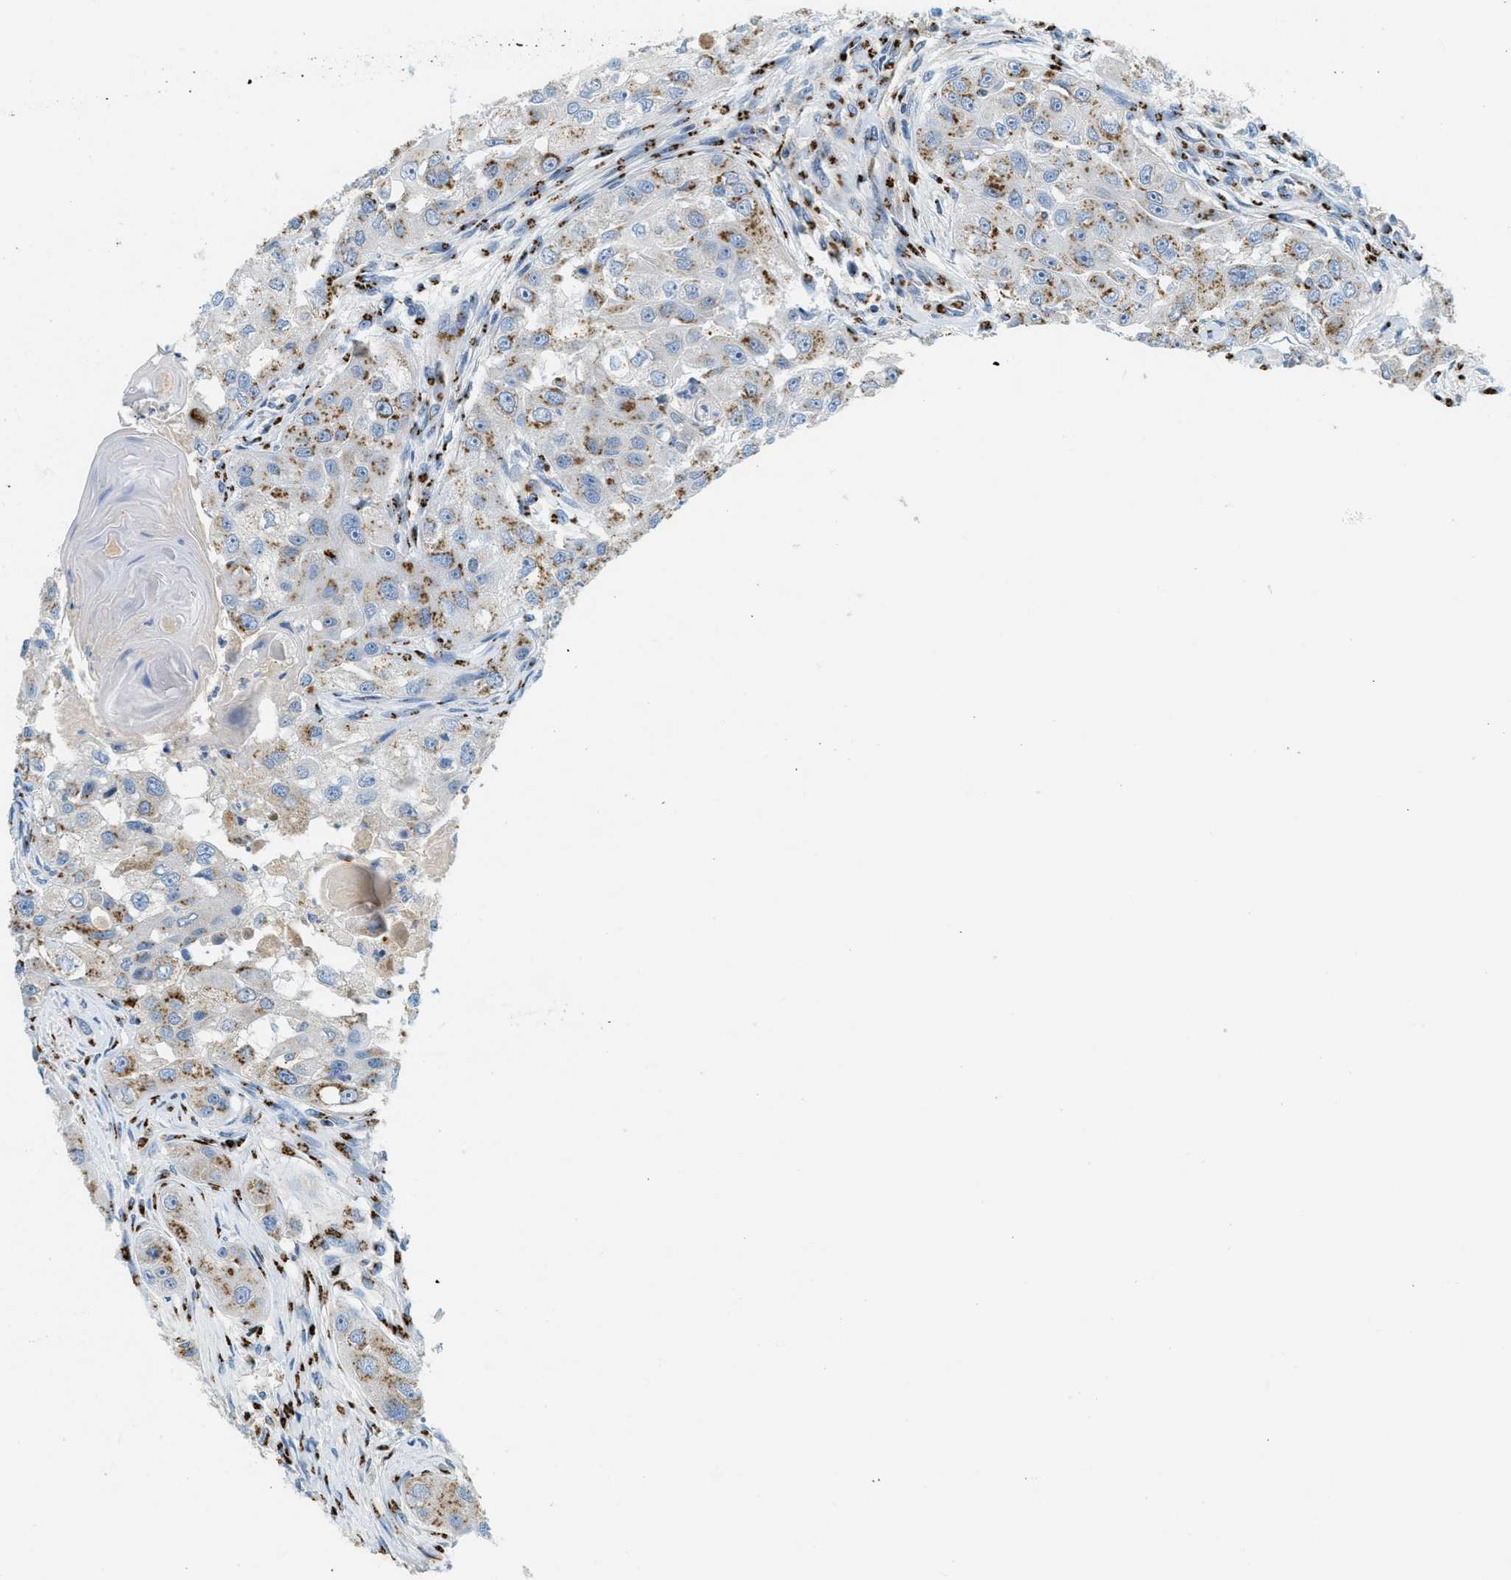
{"staining": {"intensity": "moderate", "quantity": "25%-75%", "location": "cytoplasmic/membranous"}, "tissue": "head and neck cancer", "cell_type": "Tumor cells", "image_type": "cancer", "snomed": [{"axis": "morphology", "description": "Normal tissue, NOS"}, {"axis": "morphology", "description": "Squamous cell carcinoma, NOS"}, {"axis": "topography", "description": "Skeletal muscle"}, {"axis": "topography", "description": "Head-Neck"}], "caption": "Human squamous cell carcinoma (head and neck) stained with a protein marker reveals moderate staining in tumor cells.", "gene": "ENTPD4", "patient": {"sex": "male", "age": 51}}